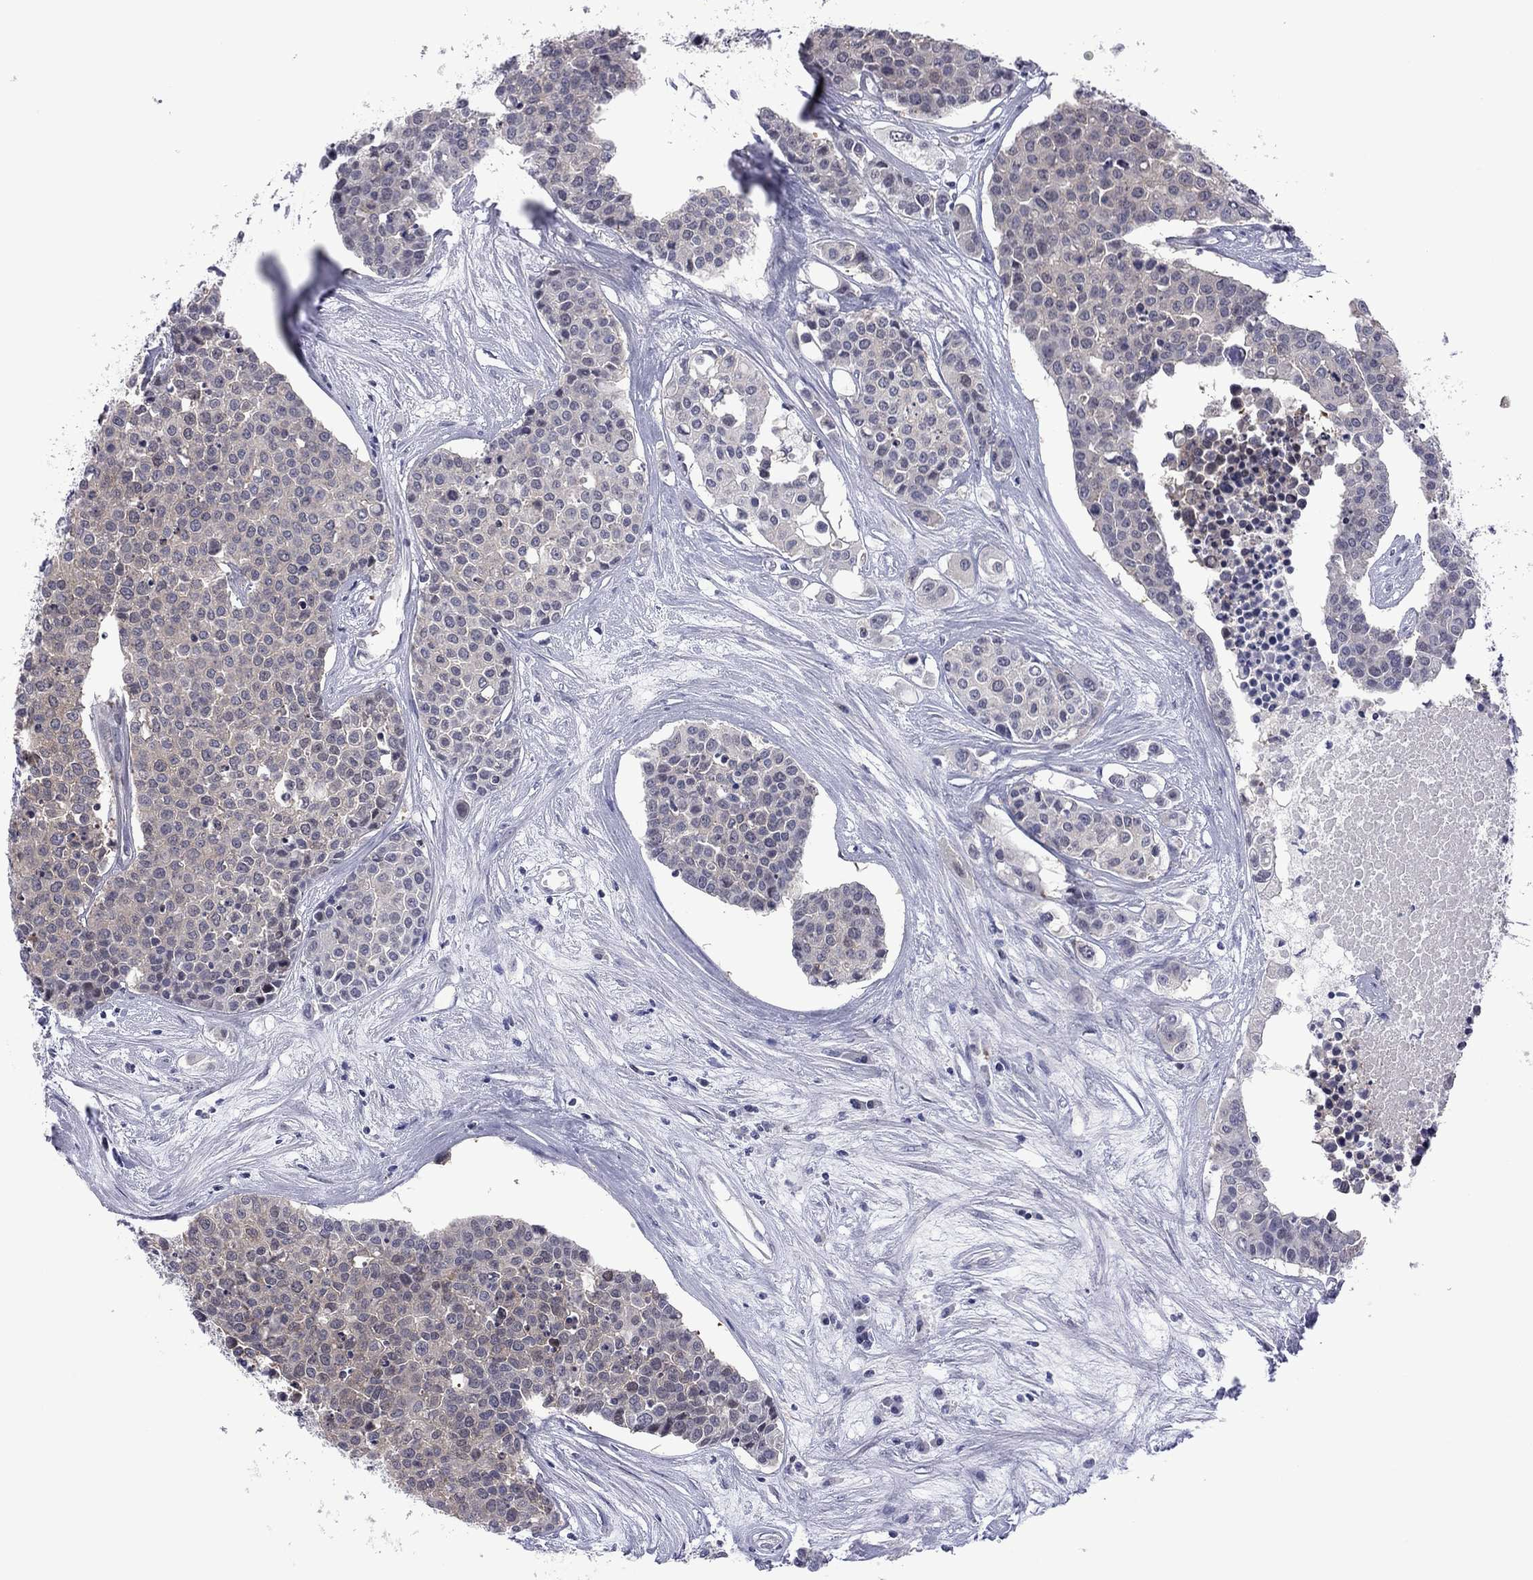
{"staining": {"intensity": "weak", "quantity": "<25%", "location": "cytoplasmic/membranous"}, "tissue": "carcinoid", "cell_type": "Tumor cells", "image_type": "cancer", "snomed": [{"axis": "morphology", "description": "Carcinoid, malignant, NOS"}, {"axis": "topography", "description": "Colon"}], "caption": "This is an IHC micrograph of carcinoid (malignant). There is no expression in tumor cells.", "gene": "POU5F2", "patient": {"sex": "male", "age": 81}}